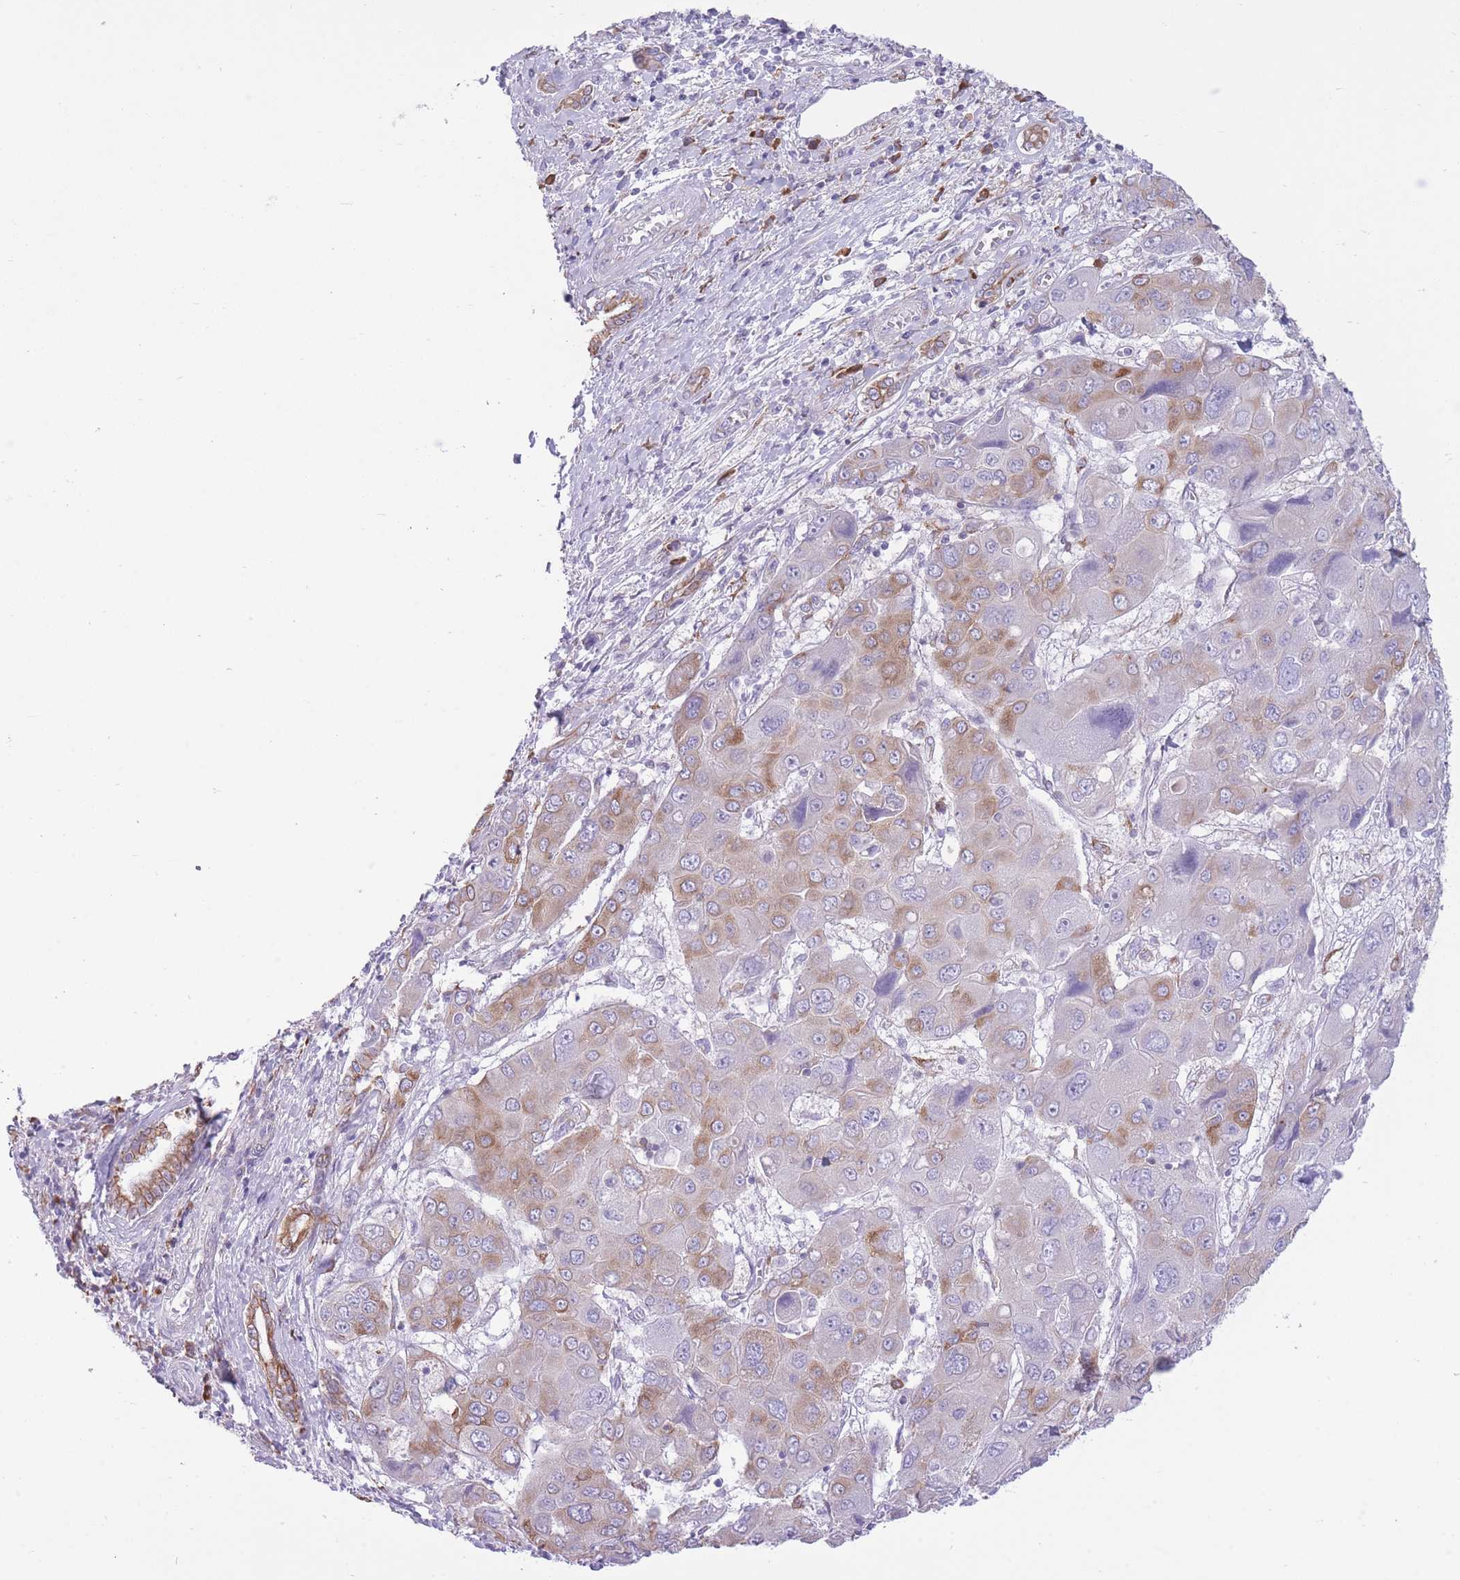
{"staining": {"intensity": "moderate", "quantity": "<25%", "location": "cytoplasmic/membranous"}, "tissue": "liver cancer", "cell_type": "Tumor cells", "image_type": "cancer", "snomed": [{"axis": "morphology", "description": "Cholangiocarcinoma"}, {"axis": "topography", "description": "Liver"}], "caption": "IHC photomicrograph of neoplastic tissue: human liver cholangiocarcinoma stained using immunohistochemistry (IHC) shows low levels of moderate protein expression localized specifically in the cytoplasmic/membranous of tumor cells, appearing as a cytoplasmic/membranous brown color.", "gene": "ZNF501", "patient": {"sex": "male", "age": 67}}